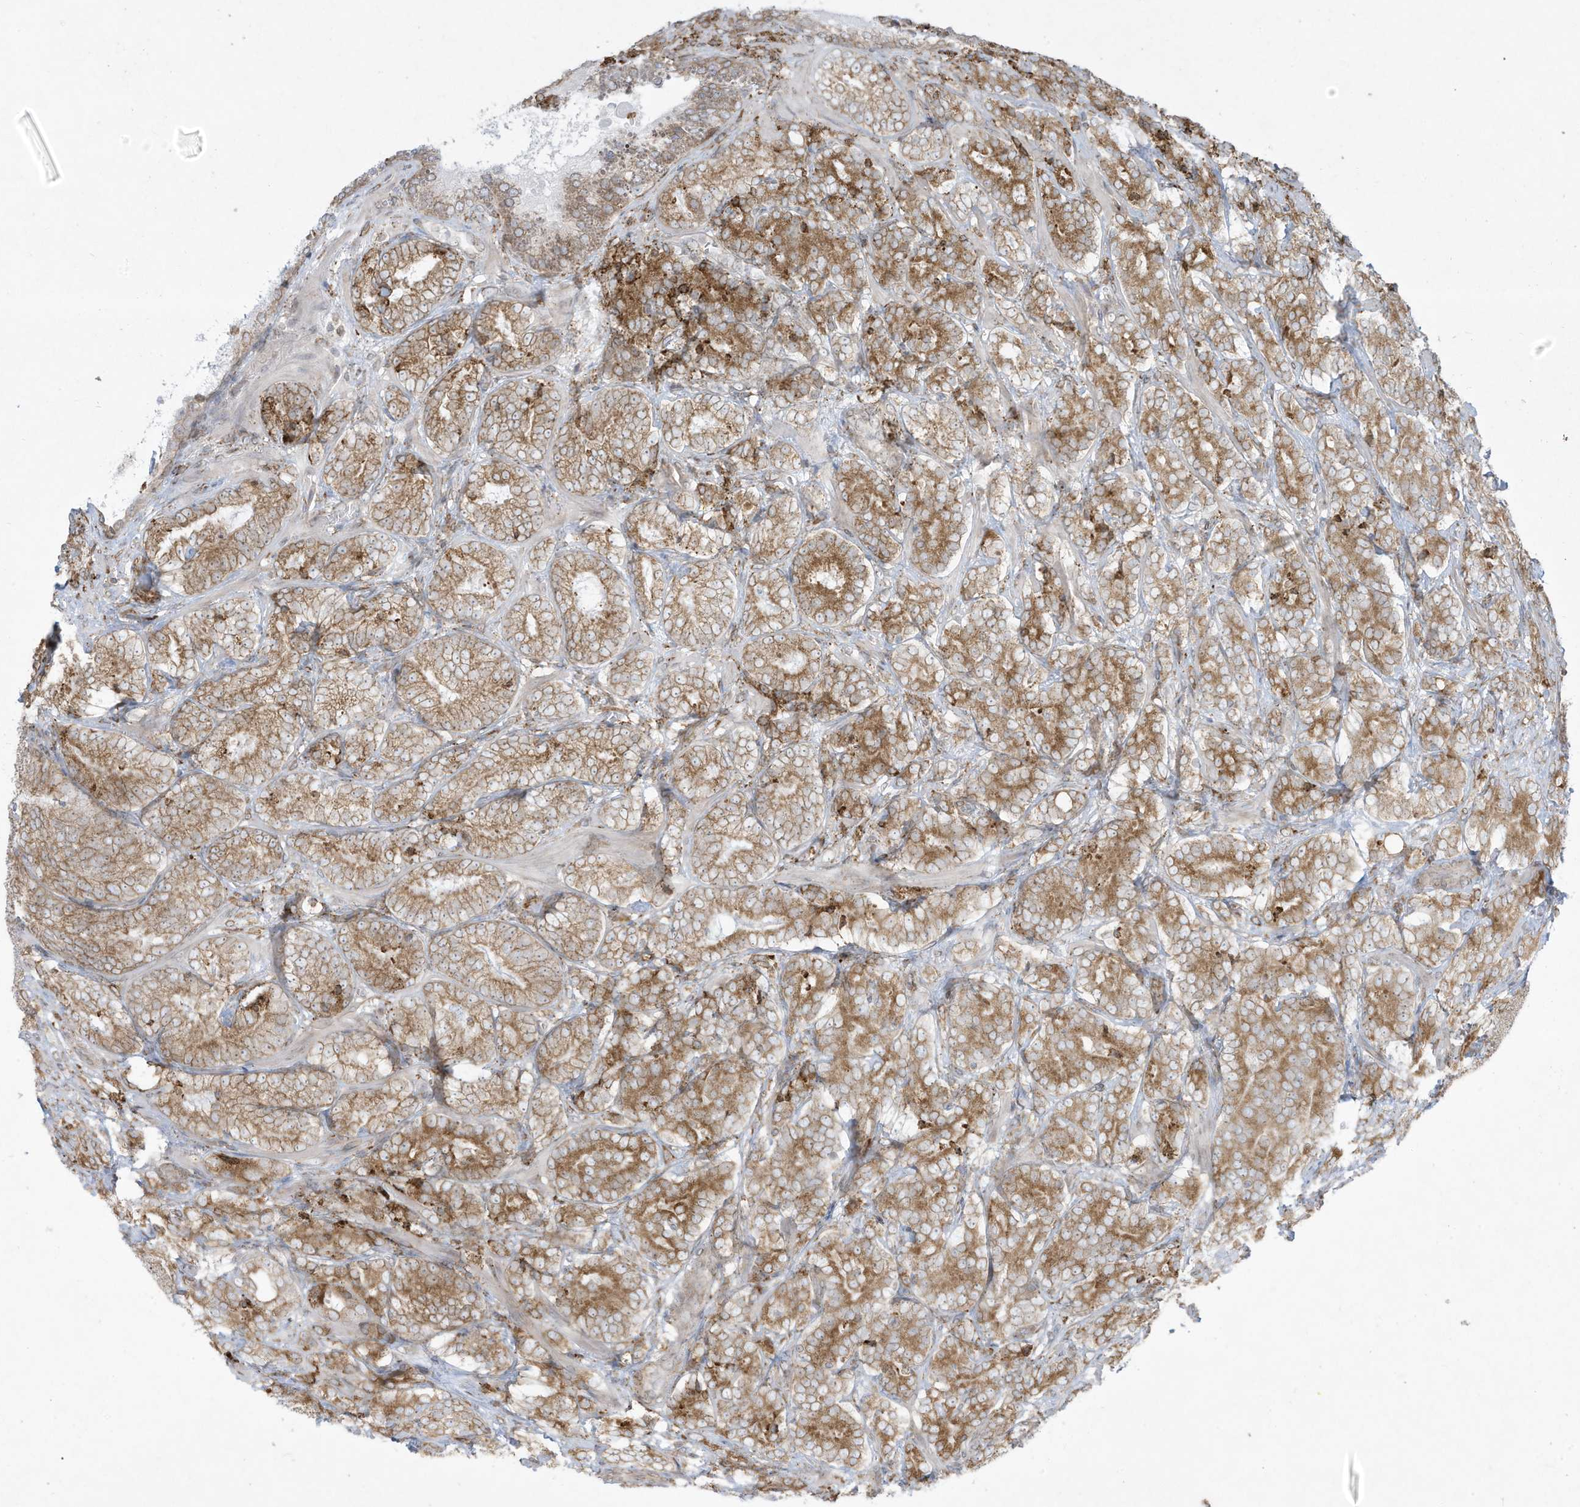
{"staining": {"intensity": "moderate", "quantity": ">75%", "location": "cytoplasmic/membranous"}, "tissue": "prostate cancer", "cell_type": "Tumor cells", "image_type": "cancer", "snomed": [{"axis": "morphology", "description": "Adenocarcinoma, High grade"}, {"axis": "topography", "description": "Prostate"}], "caption": "An image showing moderate cytoplasmic/membranous expression in approximately >75% of tumor cells in prostate cancer, as visualized by brown immunohistochemical staining.", "gene": "PTK6", "patient": {"sex": "male", "age": 66}}